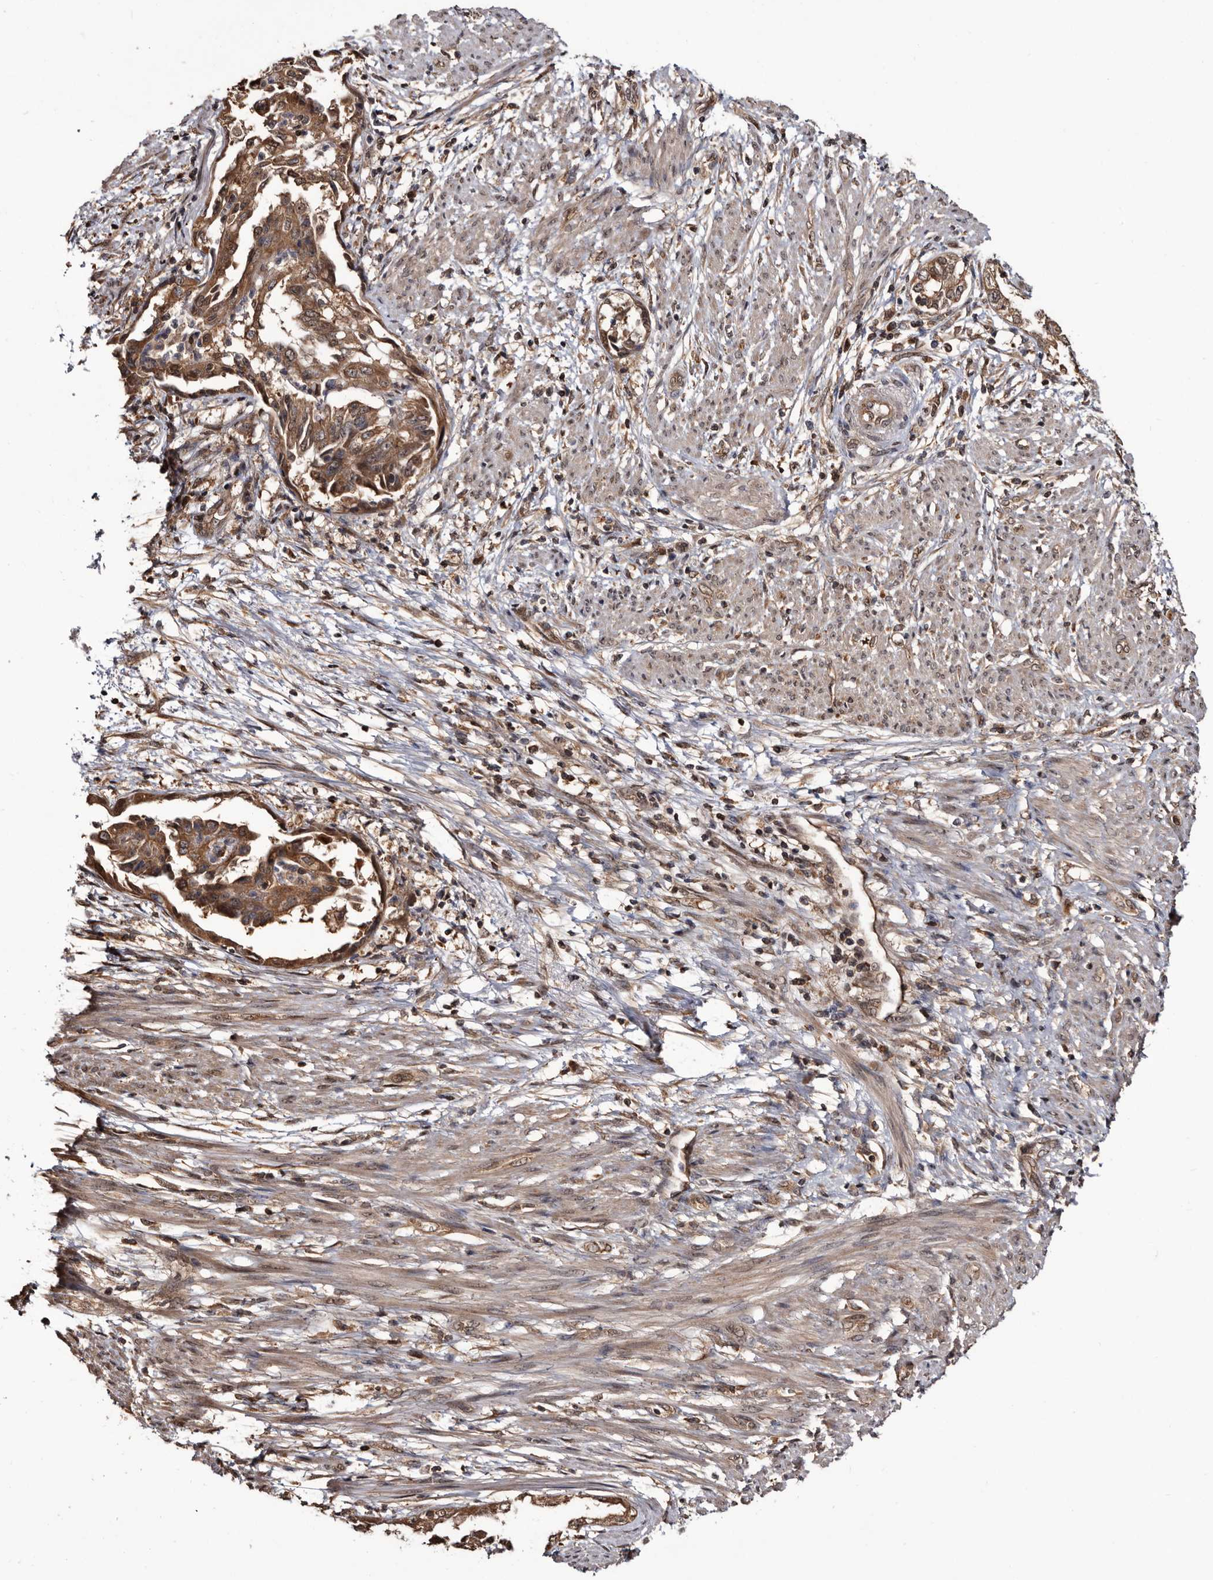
{"staining": {"intensity": "strong", "quantity": ">75%", "location": "cytoplasmic/membranous"}, "tissue": "endometrial cancer", "cell_type": "Tumor cells", "image_type": "cancer", "snomed": [{"axis": "morphology", "description": "Adenocarcinoma, NOS"}, {"axis": "topography", "description": "Endometrium"}], "caption": "The image exhibits staining of endometrial adenocarcinoma, revealing strong cytoplasmic/membranous protein positivity (brown color) within tumor cells.", "gene": "TTI2", "patient": {"sex": "female", "age": 85}}